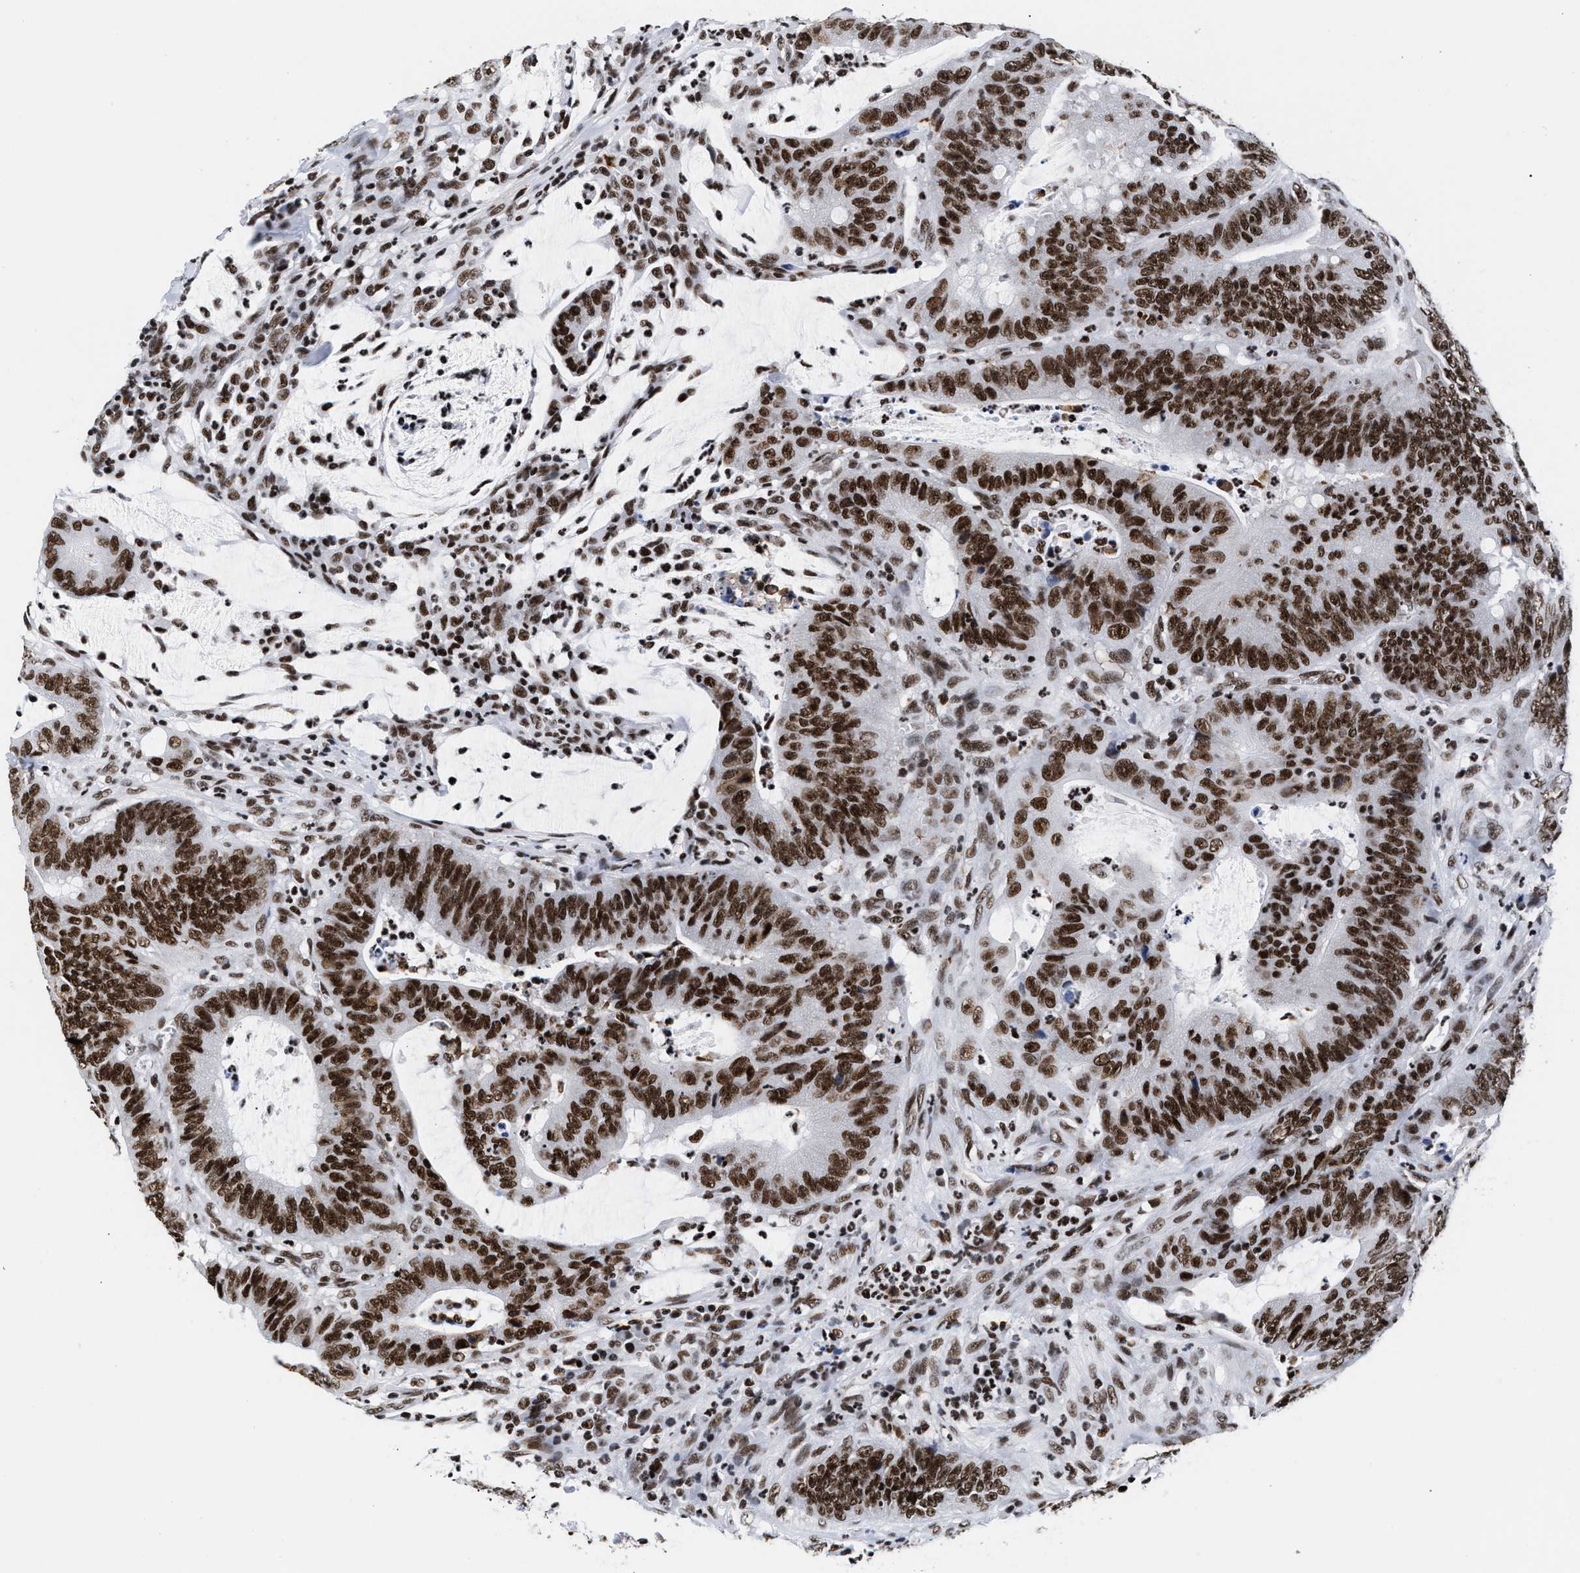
{"staining": {"intensity": "strong", "quantity": ">75%", "location": "nuclear"}, "tissue": "colorectal cancer", "cell_type": "Tumor cells", "image_type": "cancer", "snomed": [{"axis": "morphology", "description": "Adenocarcinoma, NOS"}, {"axis": "topography", "description": "Colon"}], "caption": "Tumor cells show strong nuclear positivity in about >75% of cells in colorectal adenocarcinoma. (DAB = brown stain, brightfield microscopy at high magnification).", "gene": "RAD21", "patient": {"sex": "male", "age": 45}}